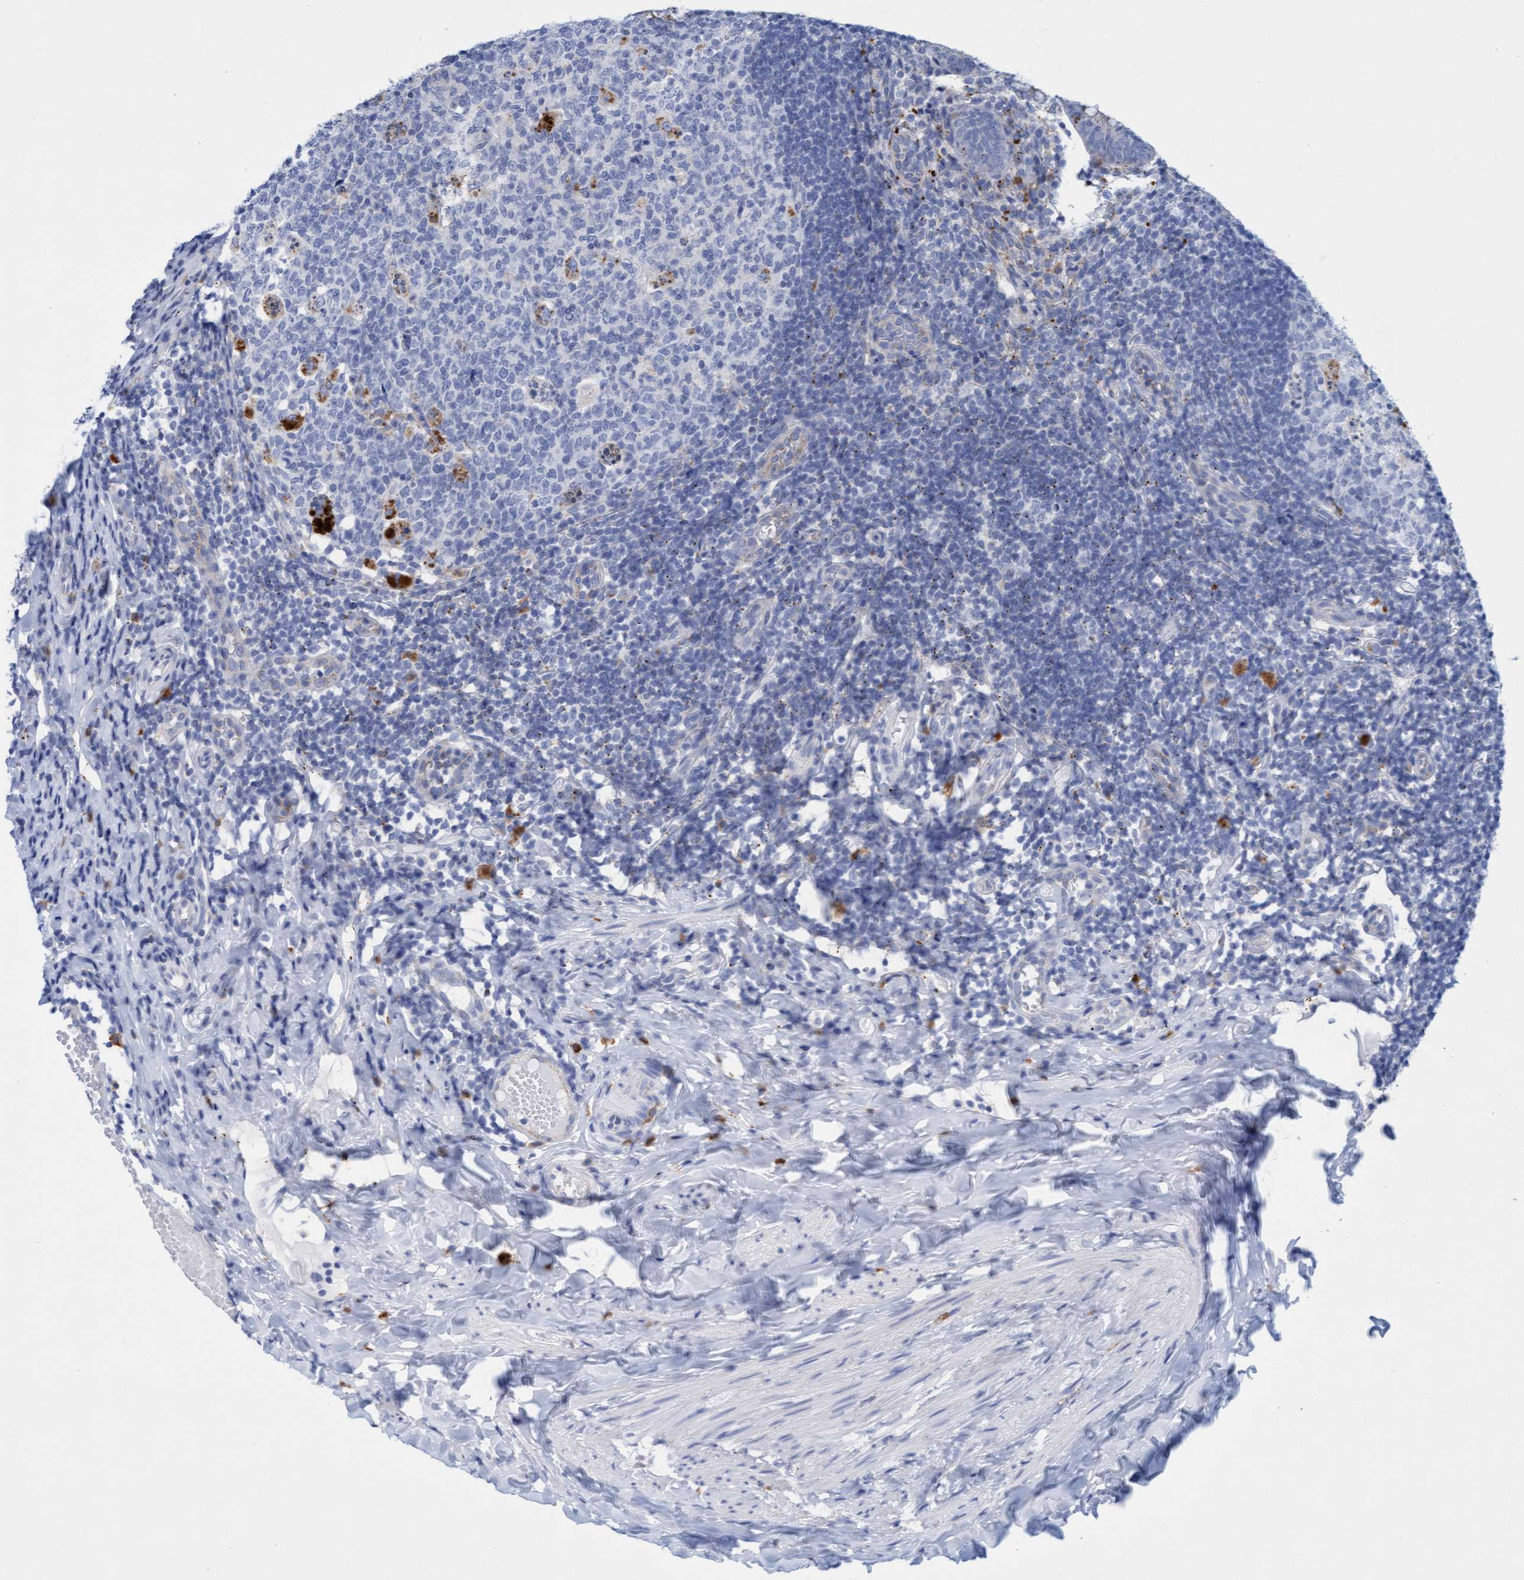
{"staining": {"intensity": "strong", "quantity": "<25%", "location": "cytoplasmic/membranous"}, "tissue": "appendix", "cell_type": "Lymphoid tissue", "image_type": "normal", "snomed": [{"axis": "morphology", "description": "Normal tissue, NOS"}, {"axis": "topography", "description": "Appendix"}], "caption": "Immunohistochemical staining of benign human appendix exhibits strong cytoplasmic/membranous protein staining in approximately <25% of lymphoid tissue.", "gene": "SGSH", "patient": {"sex": "male", "age": 8}}